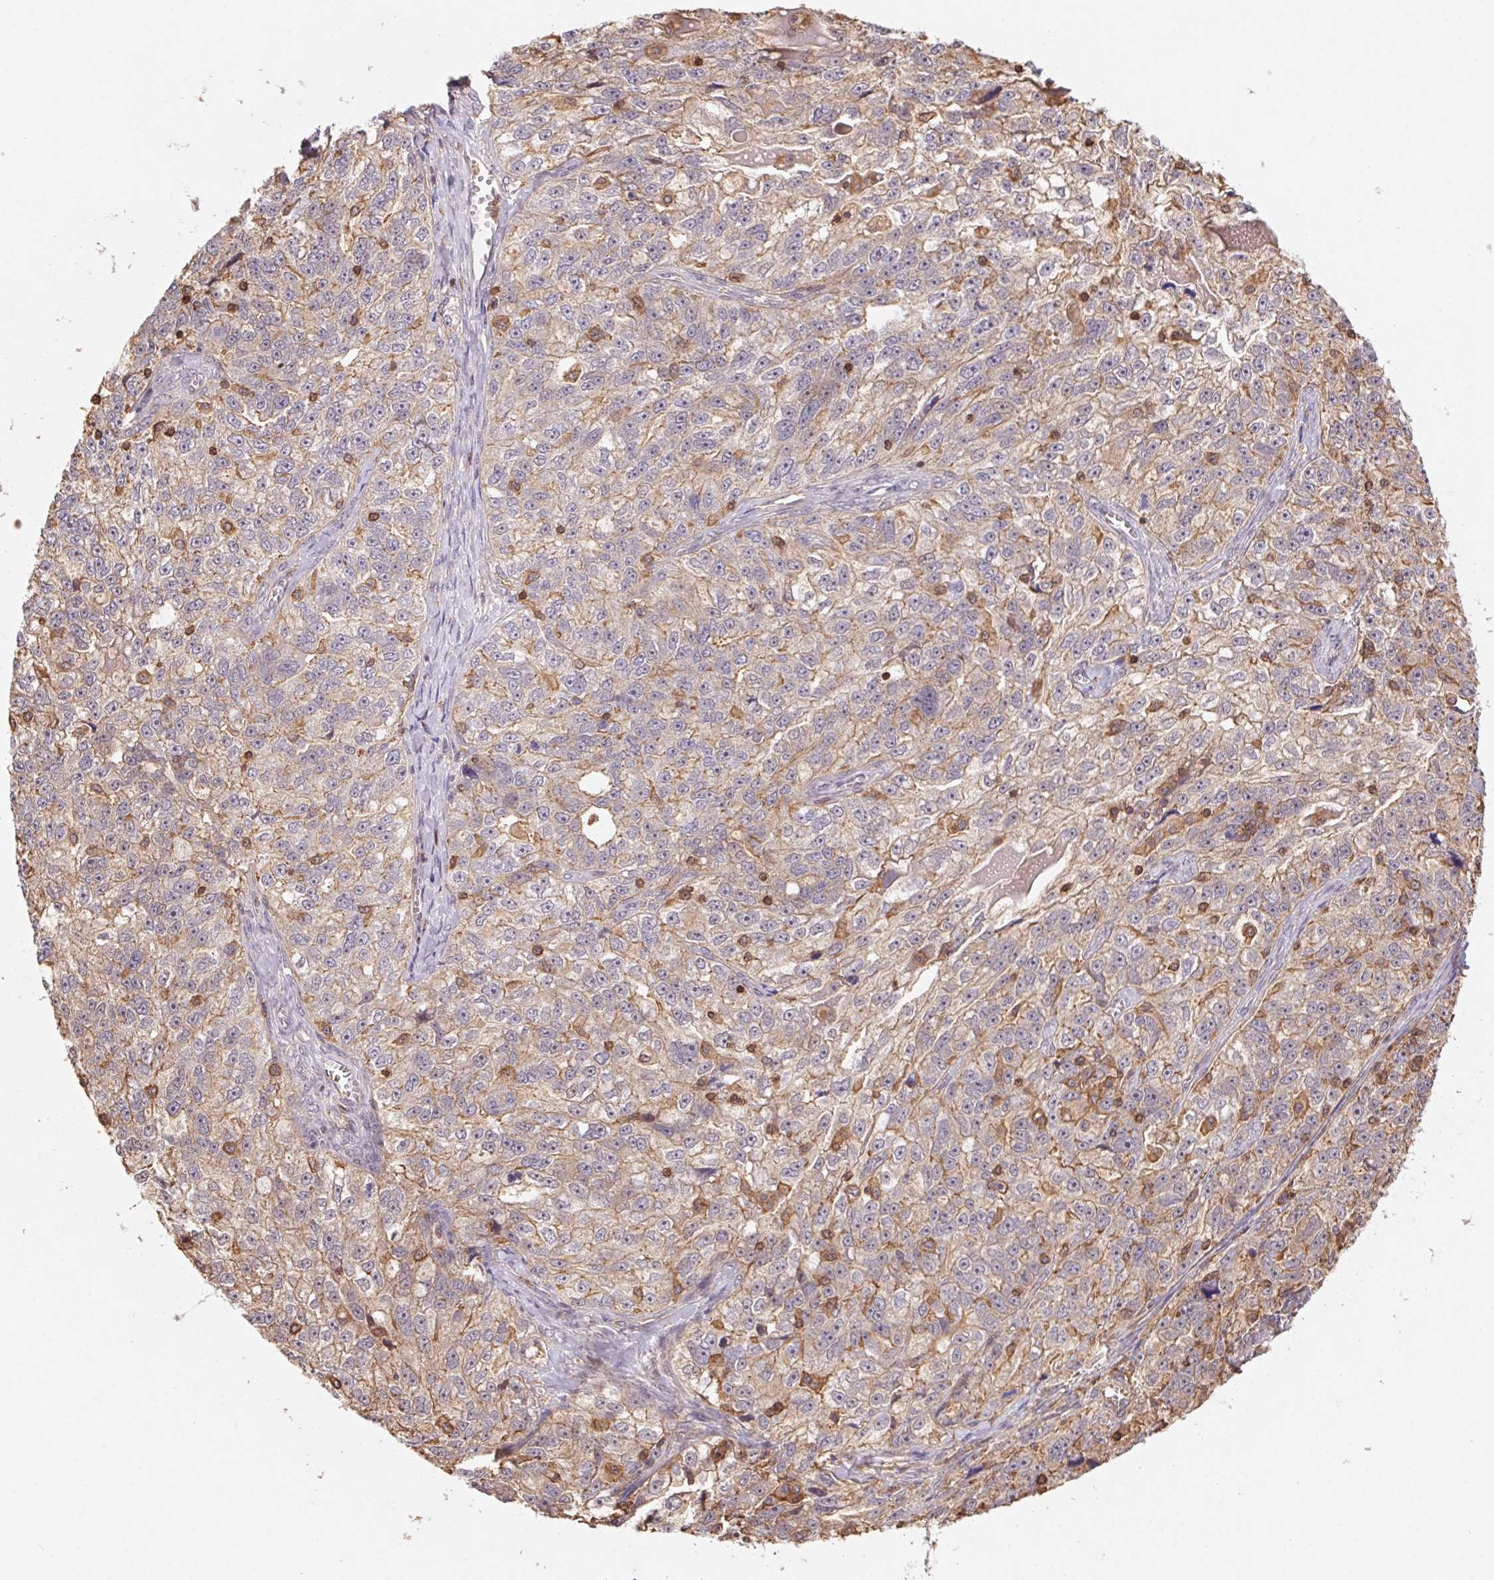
{"staining": {"intensity": "weak", "quantity": "<25%", "location": "cytoplasmic/membranous"}, "tissue": "ovarian cancer", "cell_type": "Tumor cells", "image_type": "cancer", "snomed": [{"axis": "morphology", "description": "Cystadenocarcinoma, serous, NOS"}, {"axis": "topography", "description": "Ovary"}], "caption": "Ovarian serous cystadenocarcinoma was stained to show a protein in brown. There is no significant expression in tumor cells. The staining was performed using DAB (3,3'-diaminobenzidine) to visualize the protein expression in brown, while the nuclei were stained in blue with hematoxylin (Magnification: 20x).", "gene": "ATG10", "patient": {"sex": "female", "age": 51}}